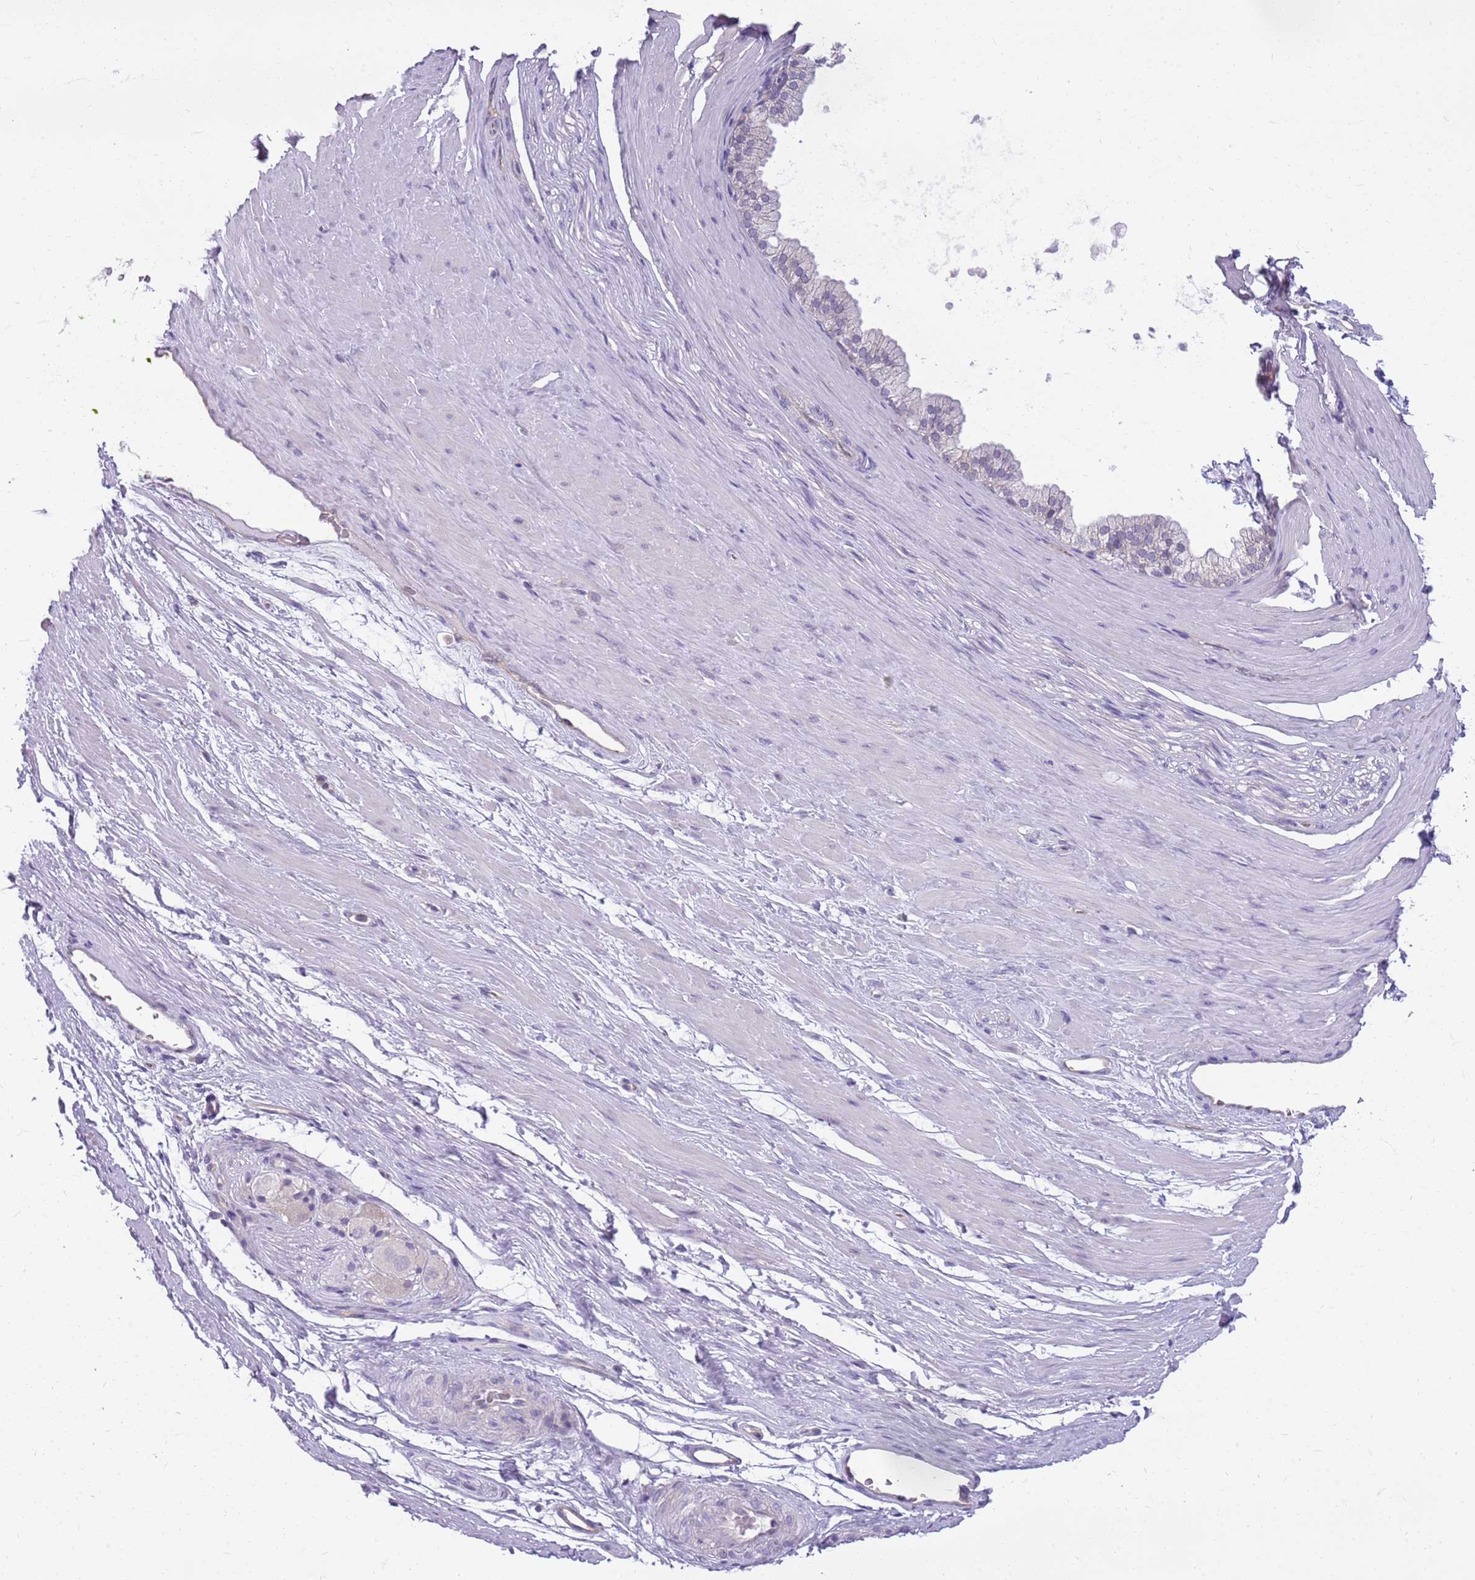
{"staining": {"intensity": "negative", "quantity": "none", "location": "none"}, "tissue": "adipose tissue", "cell_type": "Adipocytes", "image_type": "normal", "snomed": [{"axis": "morphology", "description": "Normal tissue, NOS"}, {"axis": "morphology", "description": "Adenocarcinoma, Low grade"}, {"axis": "topography", "description": "Prostate"}, {"axis": "topography", "description": "Peripheral nerve tissue"}], "caption": "High magnification brightfield microscopy of benign adipose tissue stained with DAB (brown) and counterstained with hematoxylin (blue): adipocytes show no significant expression. The staining is performed using DAB brown chromogen with nuclei counter-stained in using hematoxylin.", "gene": "PARP8", "patient": {"sex": "male", "age": 63}}